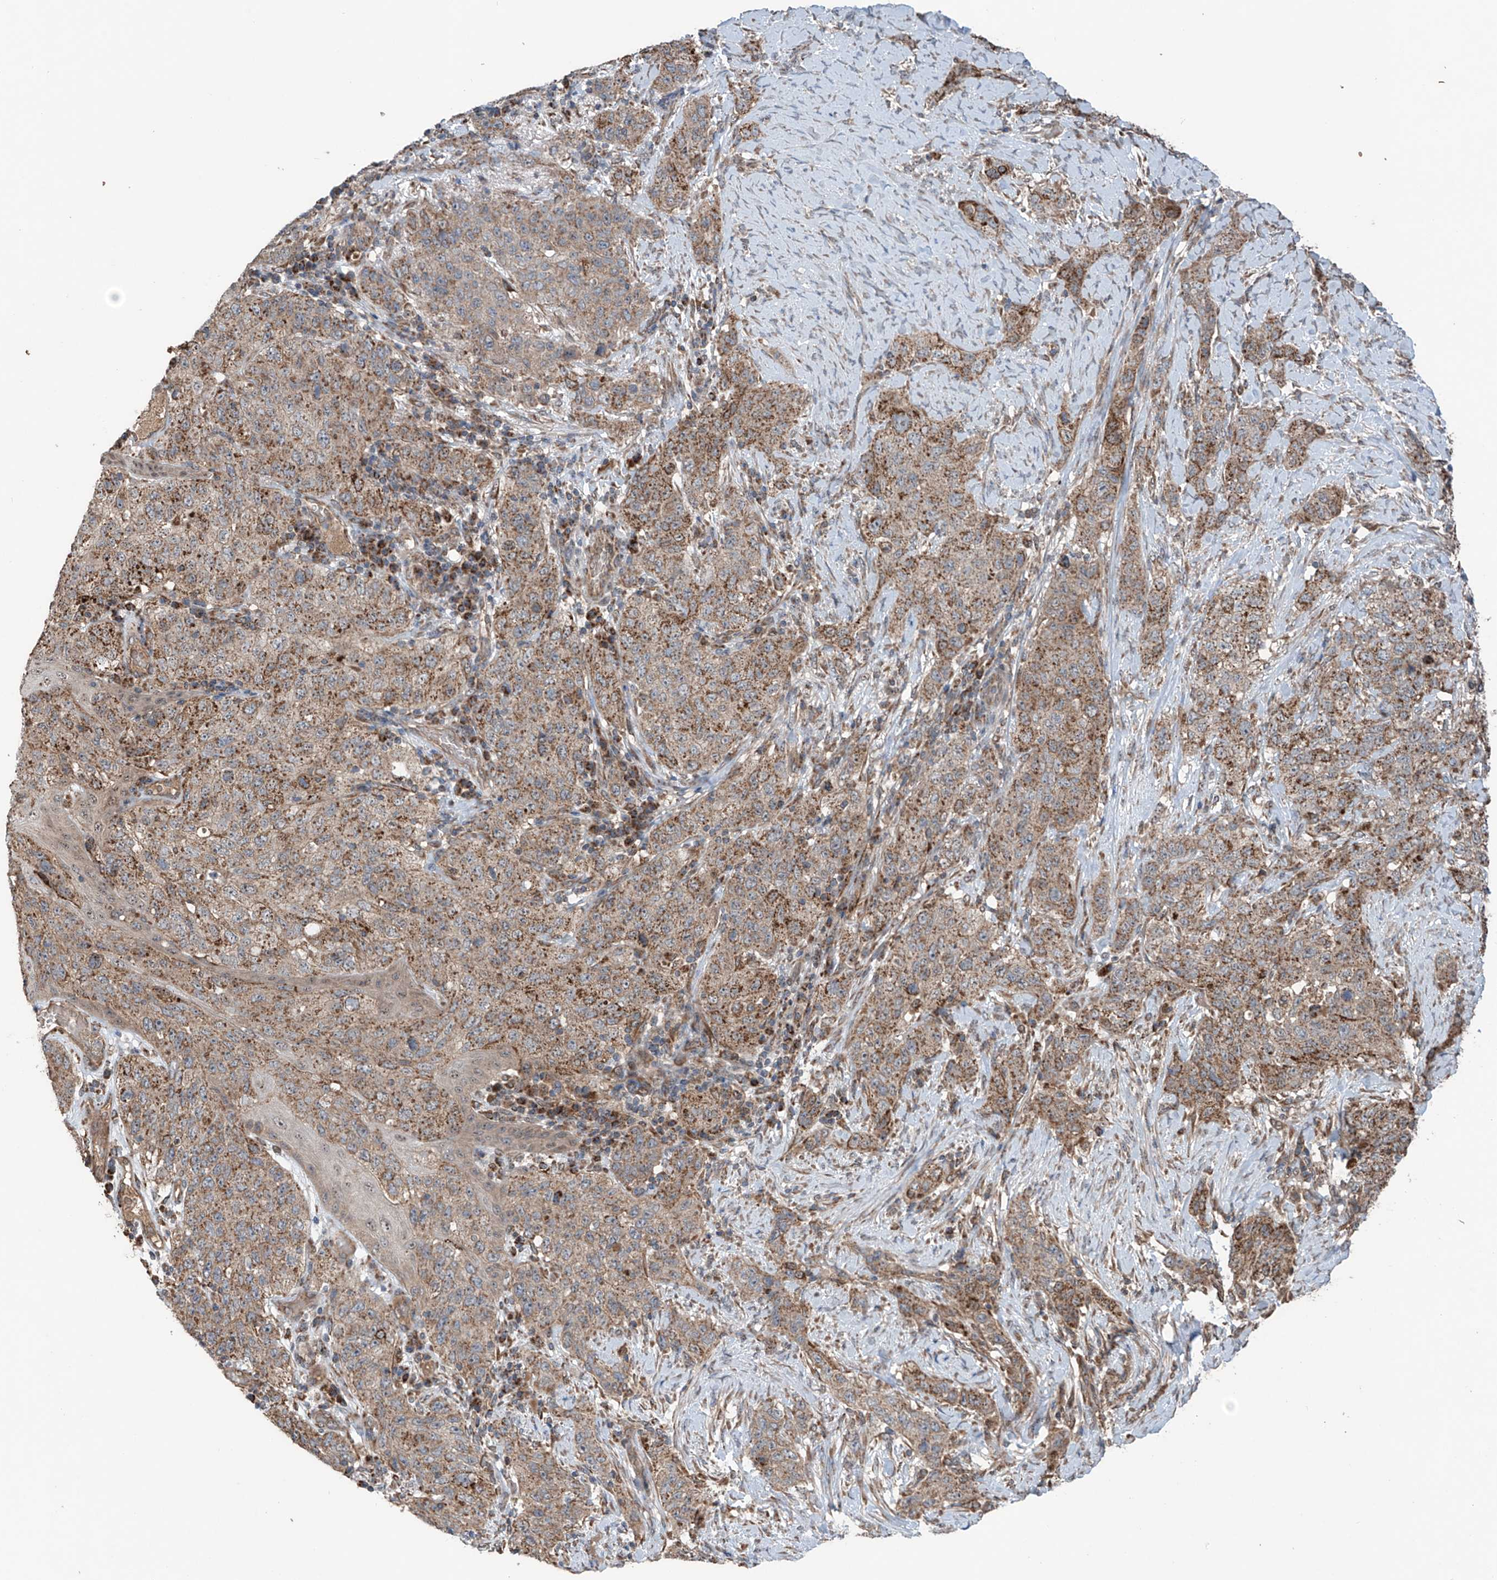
{"staining": {"intensity": "moderate", "quantity": ">75%", "location": "cytoplasmic/membranous"}, "tissue": "stomach cancer", "cell_type": "Tumor cells", "image_type": "cancer", "snomed": [{"axis": "morphology", "description": "Adenocarcinoma, NOS"}, {"axis": "topography", "description": "Stomach"}], "caption": "A brown stain shows moderate cytoplasmic/membranous positivity of a protein in human stomach cancer (adenocarcinoma) tumor cells.", "gene": "SAMD3", "patient": {"sex": "male", "age": 48}}